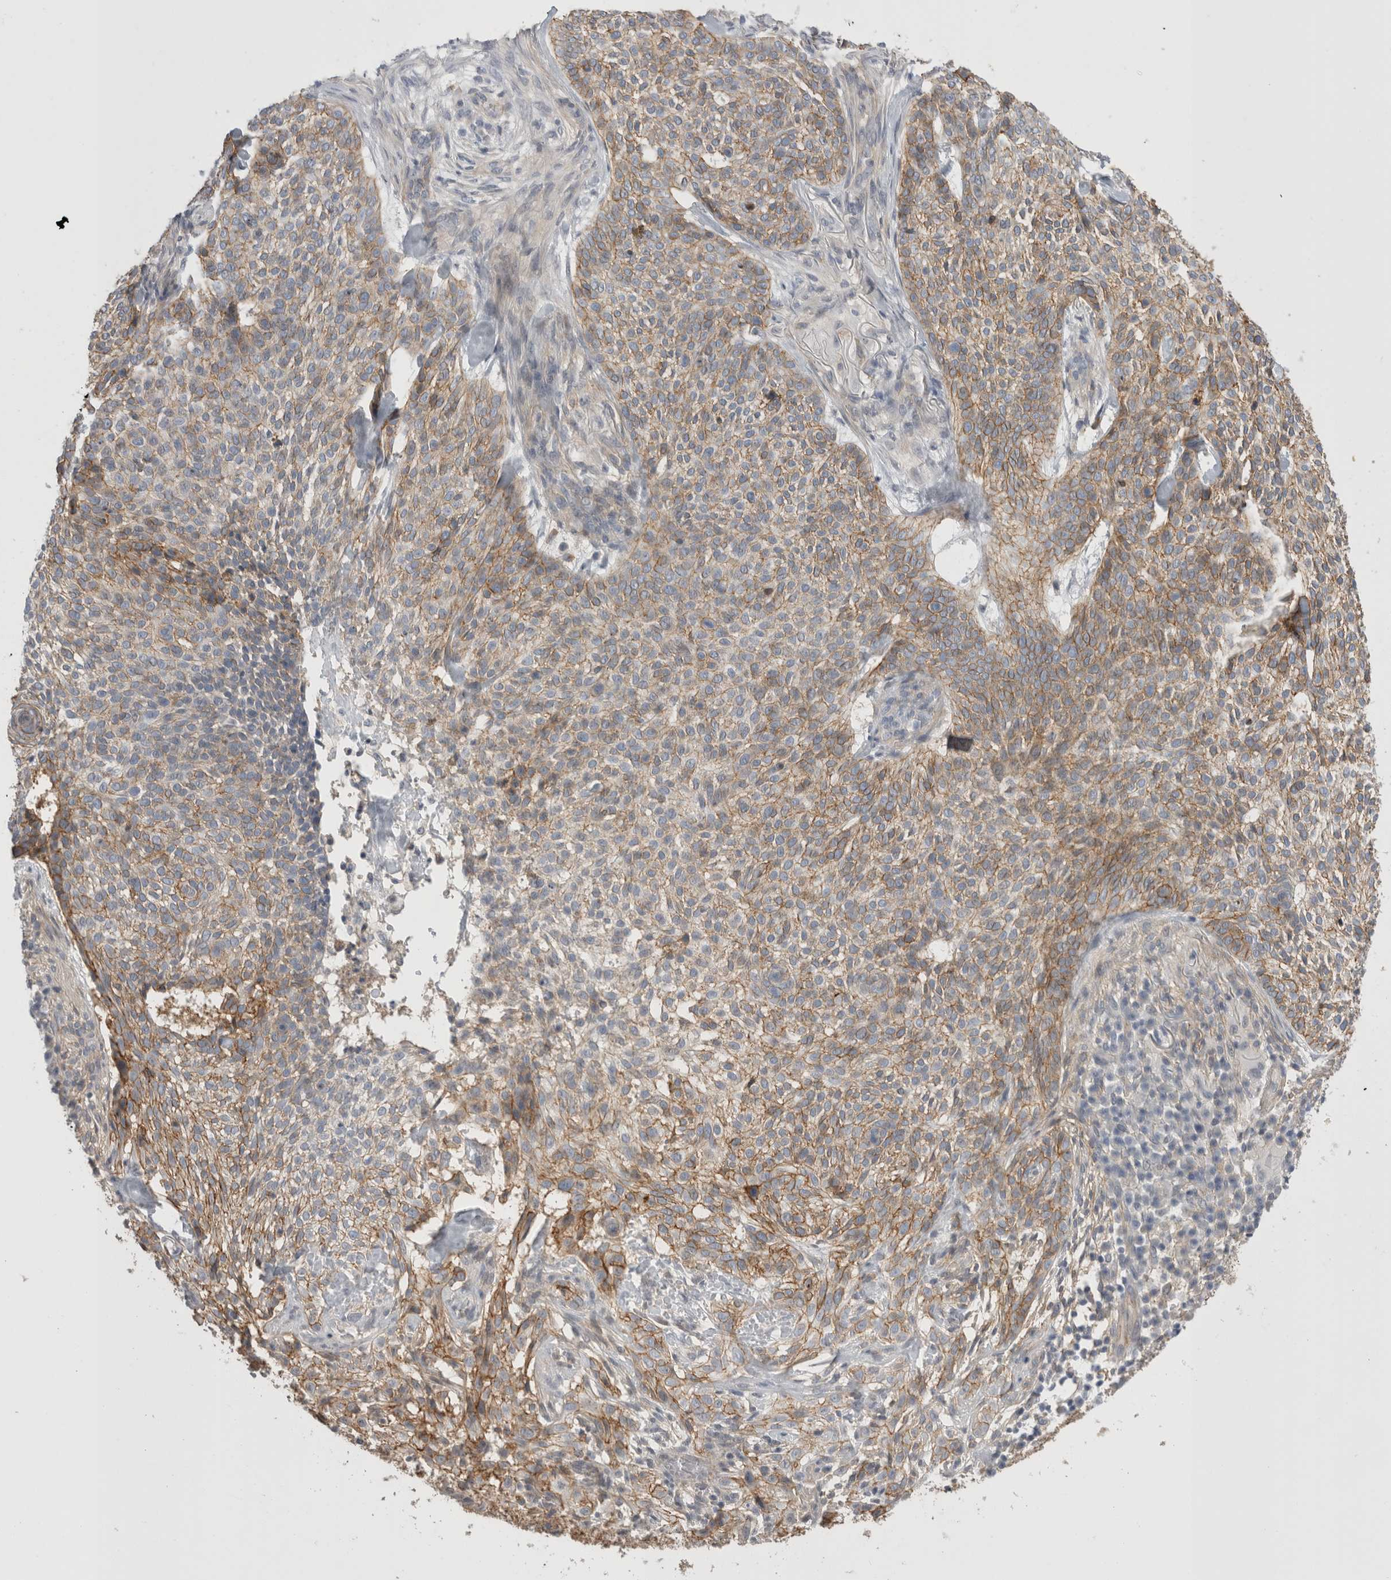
{"staining": {"intensity": "moderate", "quantity": ">75%", "location": "cytoplasmic/membranous"}, "tissue": "skin cancer", "cell_type": "Tumor cells", "image_type": "cancer", "snomed": [{"axis": "morphology", "description": "Basal cell carcinoma"}, {"axis": "topography", "description": "Skin"}], "caption": "A histopathology image of skin basal cell carcinoma stained for a protein shows moderate cytoplasmic/membranous brown staining in tumor cells.", "gene": "VANGL1", "patient": {"sex": "female", "age": 64}}